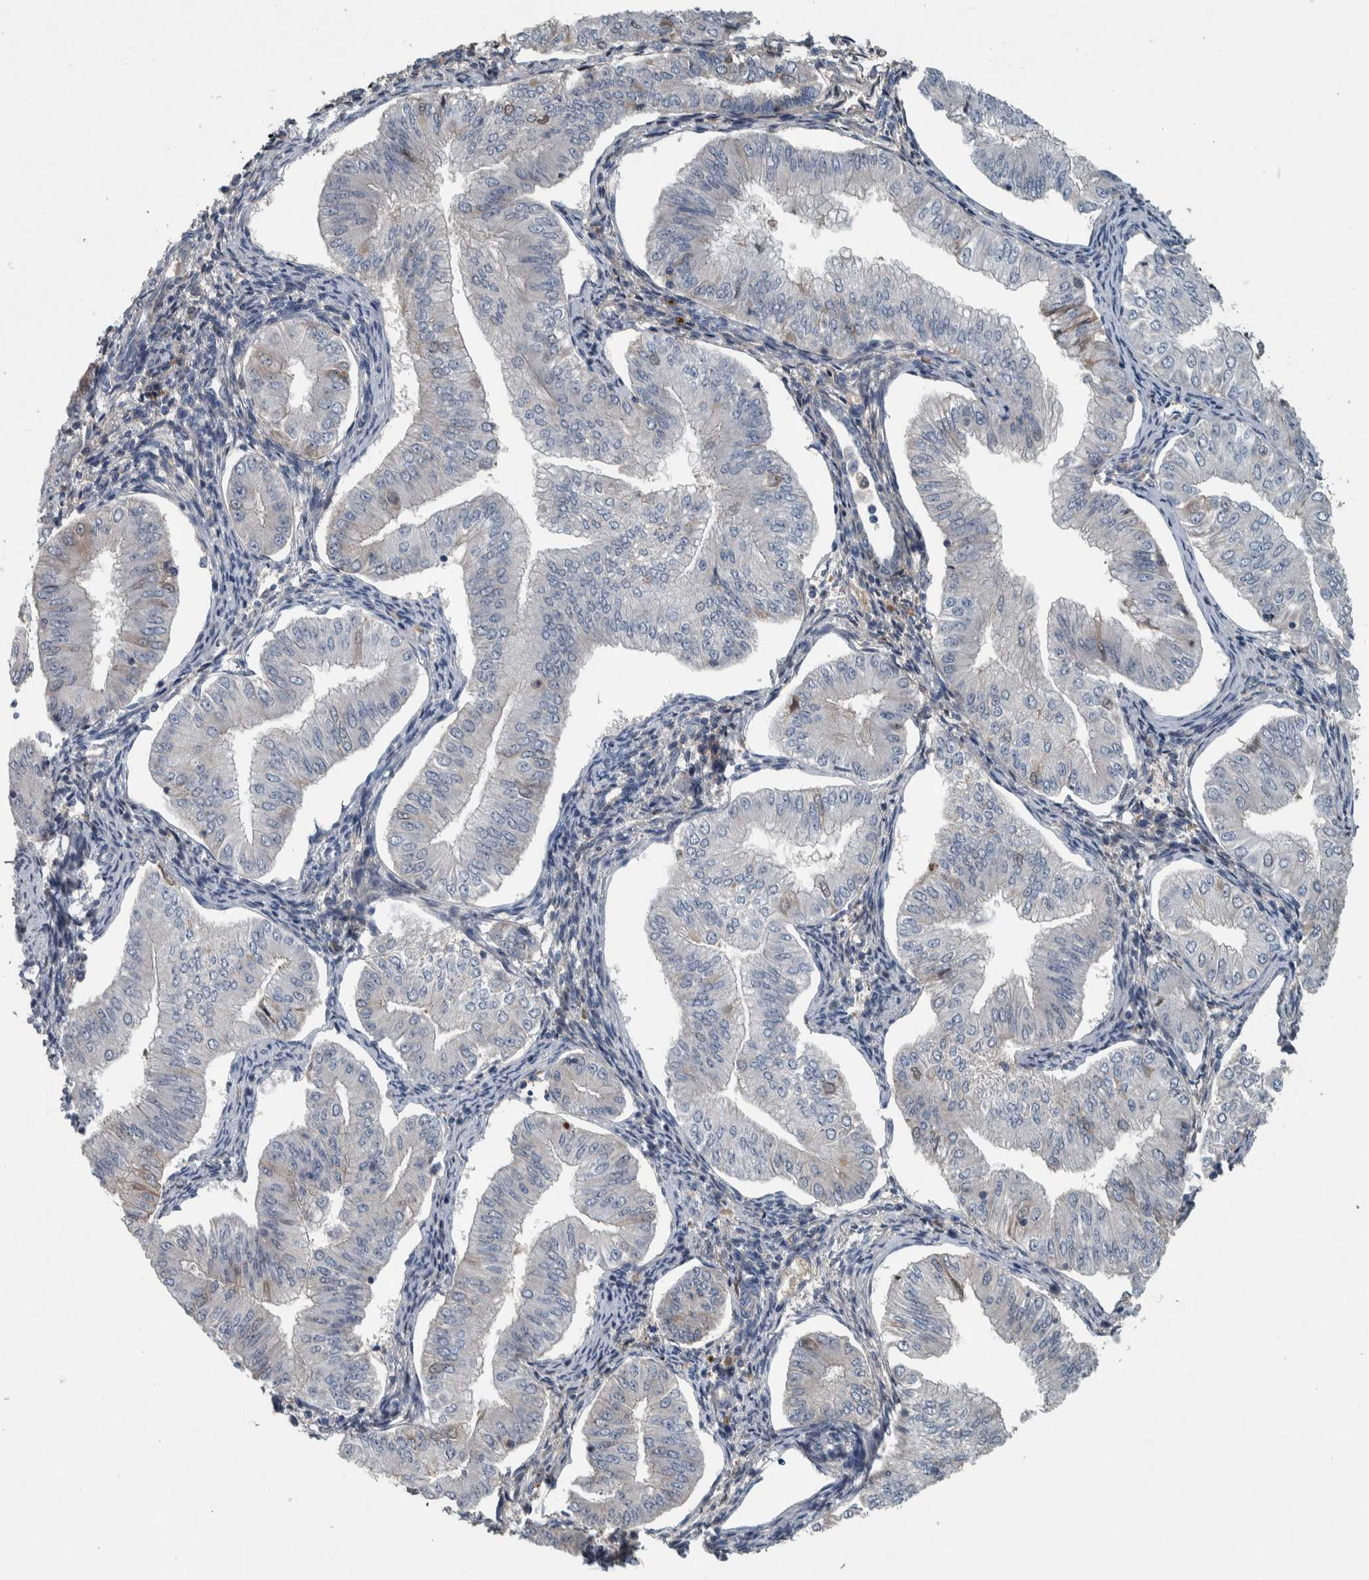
{"staining": {"intensity": "weak", "quantity": "<25%", "location": "cytoplasmic/membranous,nuclear"}, "tissue": "endometrial cancer", "cell_type": "Tumor cells", "image_type": "cancer", "snomed": [{"axis": "morphology", "description": "Normal tissue, NOS"}, {"axis": "morphology", "description": "Adenocarcinoma, NOS"}, {"axis": "topography", "description": "Endometrium"}], "caption": "Immunohistochemistry (IHC) of human endometrial cancer (adenocarcinoma) exhibits no staining in tumor cells. Brightfield microscopy of immunohistochemistry (IHC) stained with DAB (3,3'-diaminobenzidine) (brown) and hematoxylin (blue), captured at high magnification.", "gene": "SERPINC1", "patient": {"sex": "female", "age": 53}}